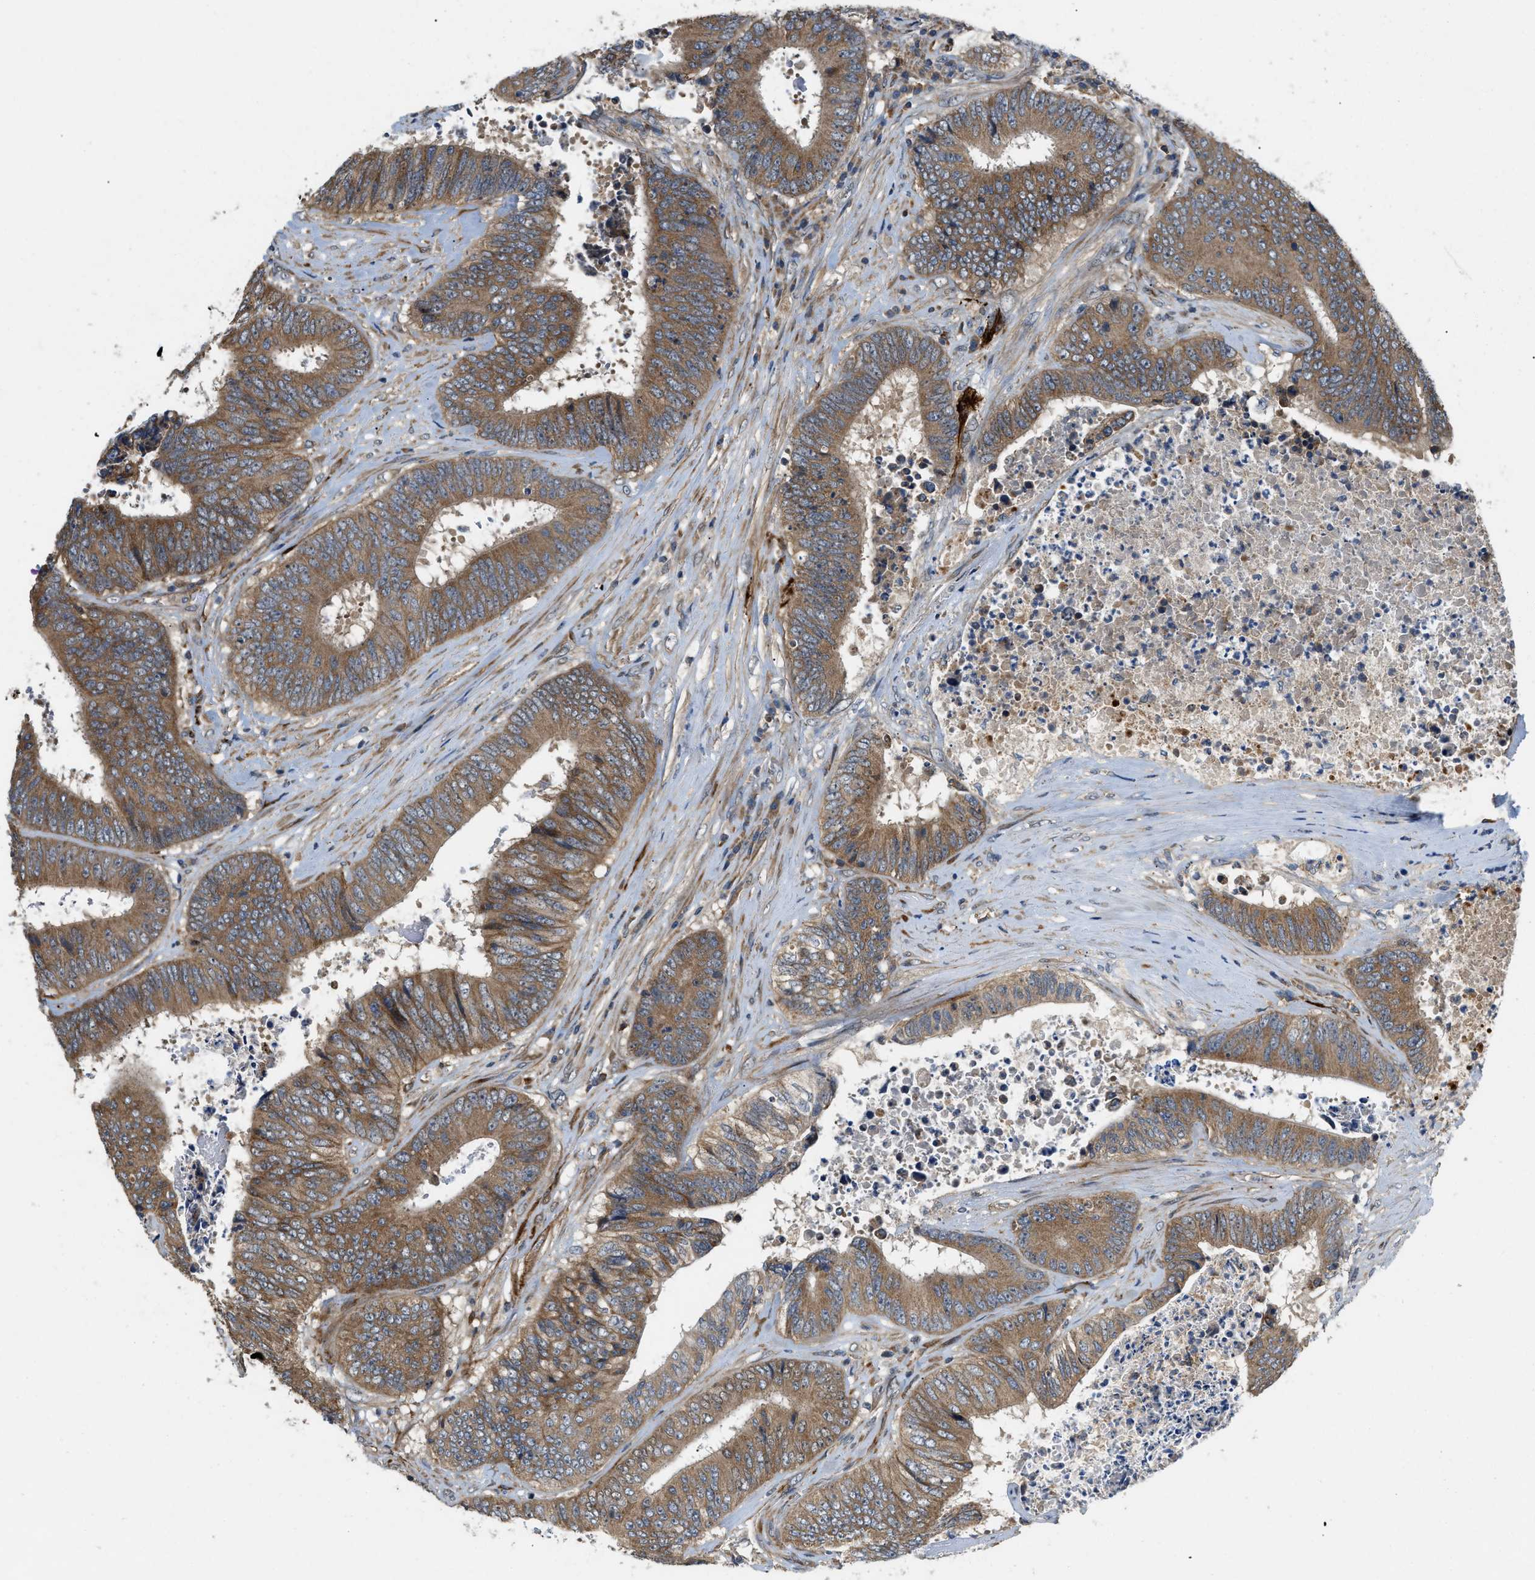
{"staining": {"intensity": "moderate", "quantity": ">75%", "location": "cytoplasmic/membranous"}, "tissue": "colorectal cancer", "cell_type": "Tumor cells", "image_type": "cancer", "snomed": [{"axis": "morphology", "description": "Adenocarcinoma, NOS"}, {"axis": "topography", "description": "Rectum"}], "caption": "Immunohistochemical staining of human colorectal cancer (adenocarcinoma) demonstrates moderate cytoplasmic/membranous protein staining in about >75% of tumor cells.", "gene": "ZNF599", "patient": {"sex": "male", "age": 72}}